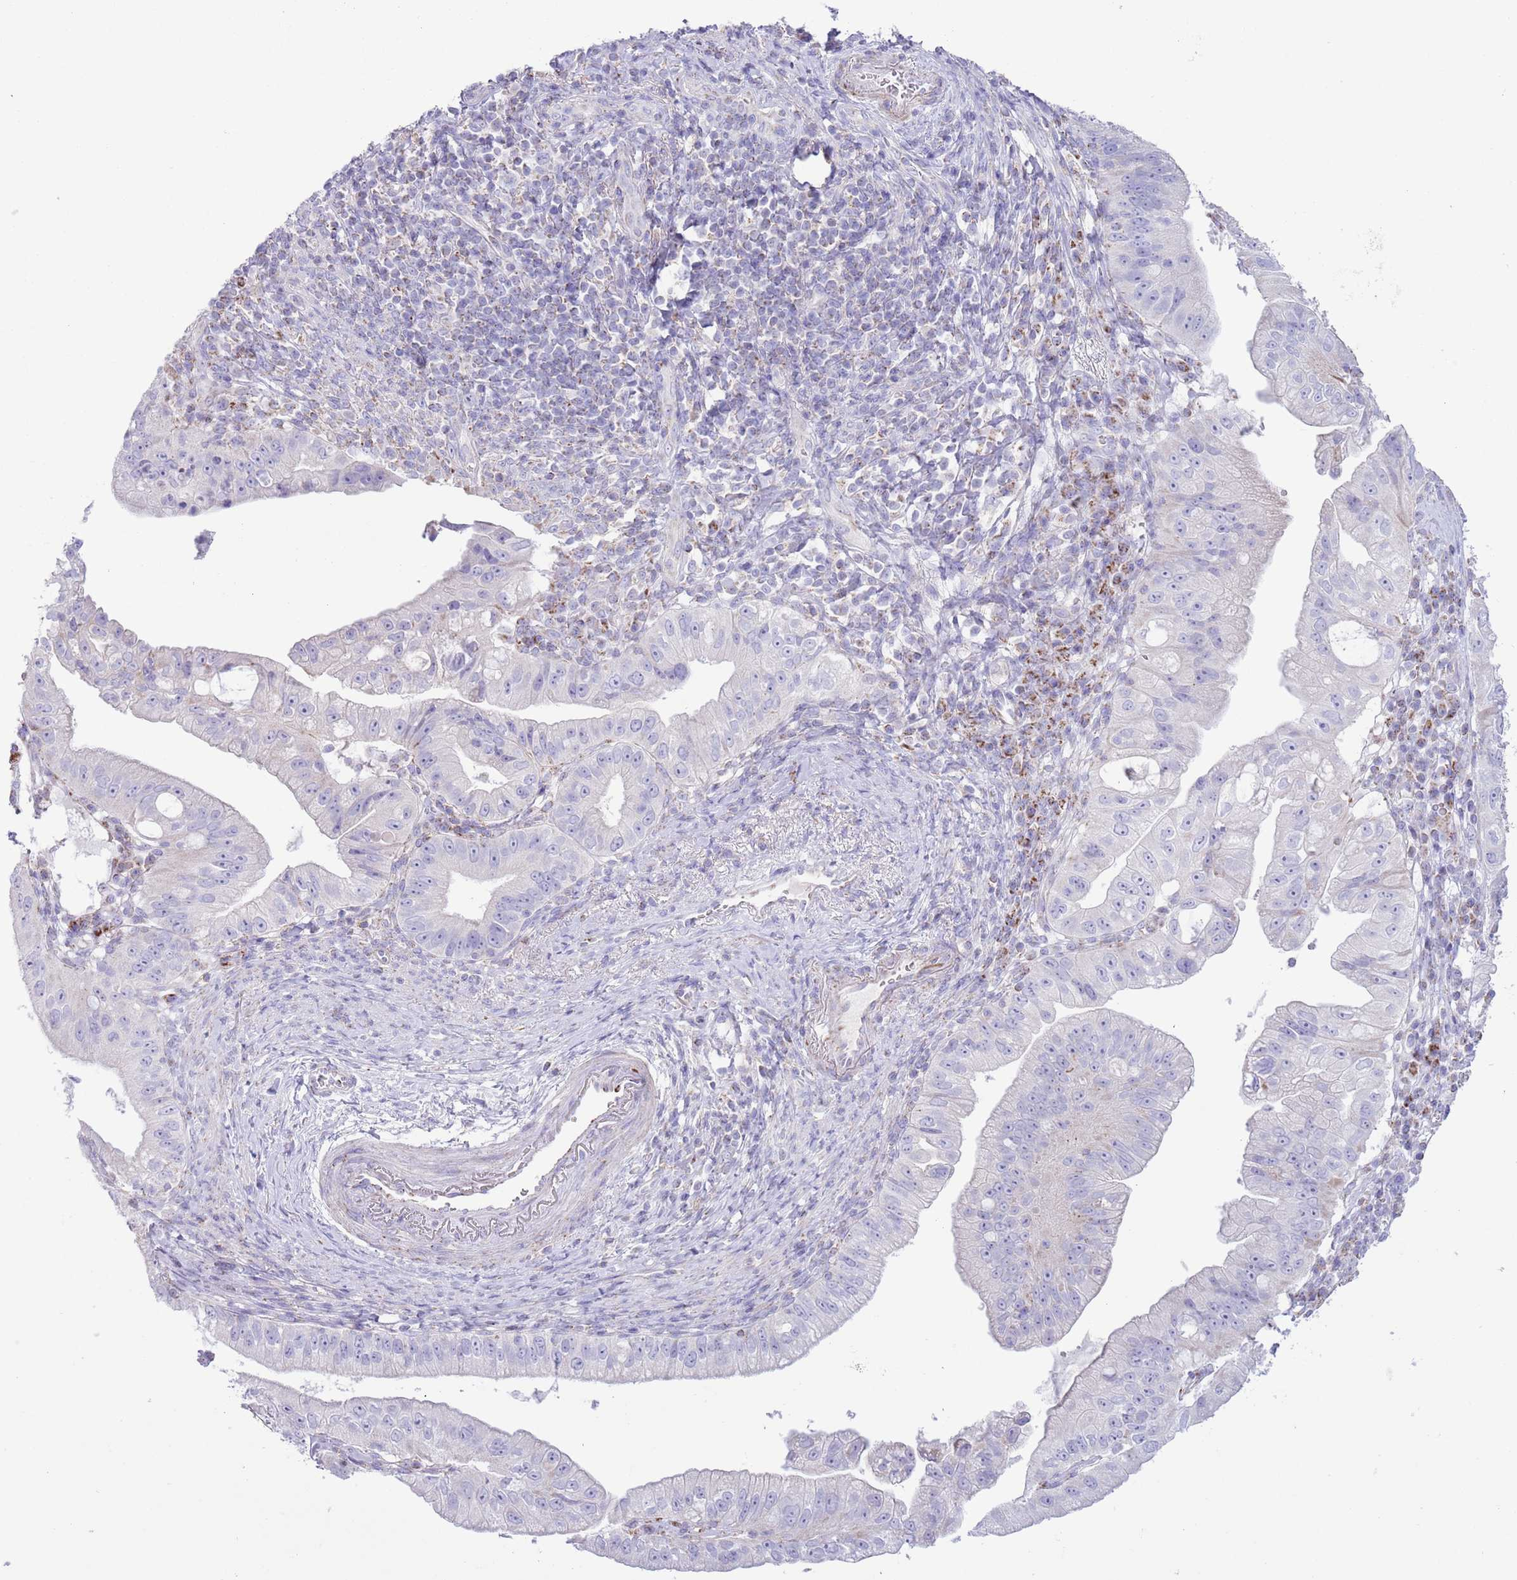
{"staining": {"intensity": "negative", "quantity": "none", "location": "none"}, "tissue": "pancreatic cancer", "cell_type": "Tumor cells", "image_type": "cancer", "snomed": [{"axis": "morphology", "description": "Adenocarcinoma, NOS"}, {"axis": "topography", "description": "Pancreas"}], "caption": "Protein analysis of pancreatic adenocarcinoma demonstrates no significant staining in tumor cells. Brightfield microscopy of immunohistochemistry stained with DAB (3,3'-diaminobenzidine) (brown) and hematoxylin (blue), captured at high magnification.", "gene": "ATP6V1B1", "patient": {"sex": "male", "age": 70}}